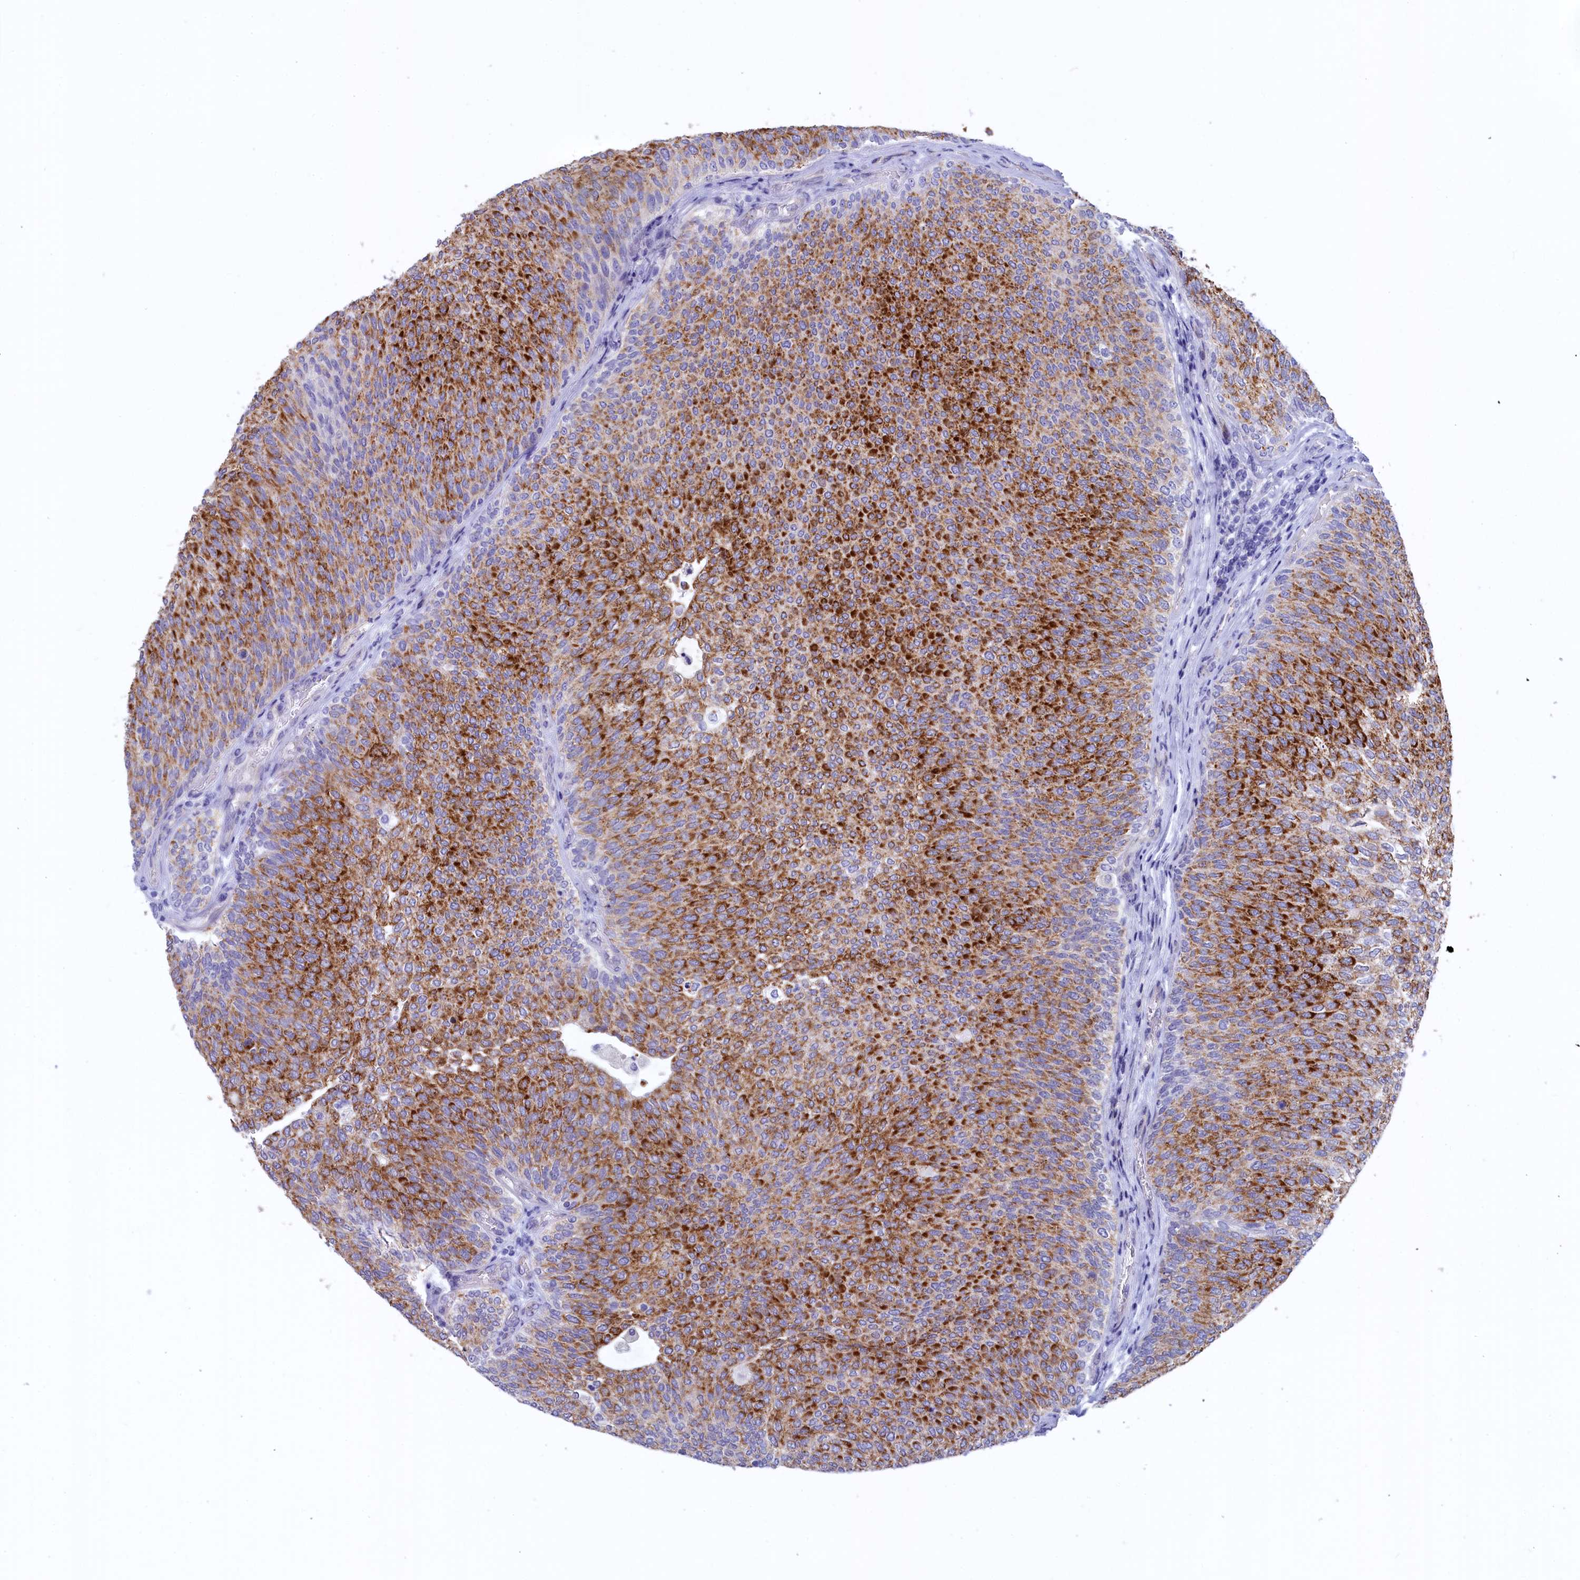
{"staining": {"intensity": "moderate", "quantity": ">75%", "location": "cytoplasmic/membranous"}, "tissue": "urothelial cancer", "cell_type": "Tumor cells", "image_type": "cancer", "snomed": [{"axis": "morphology", "description": "Urothelial carcinoma, Low grade"}, {"axis": "topography", "description": "Urinary bladder"}], "caption": "Brown immunohistochemical staining in urothelial cancer shows moderate cytoplasmic/membranous staining in about >75% of tumor cells.", "gene": "ZSWIM4", "patient": {"sex": "female", "age": 79}}